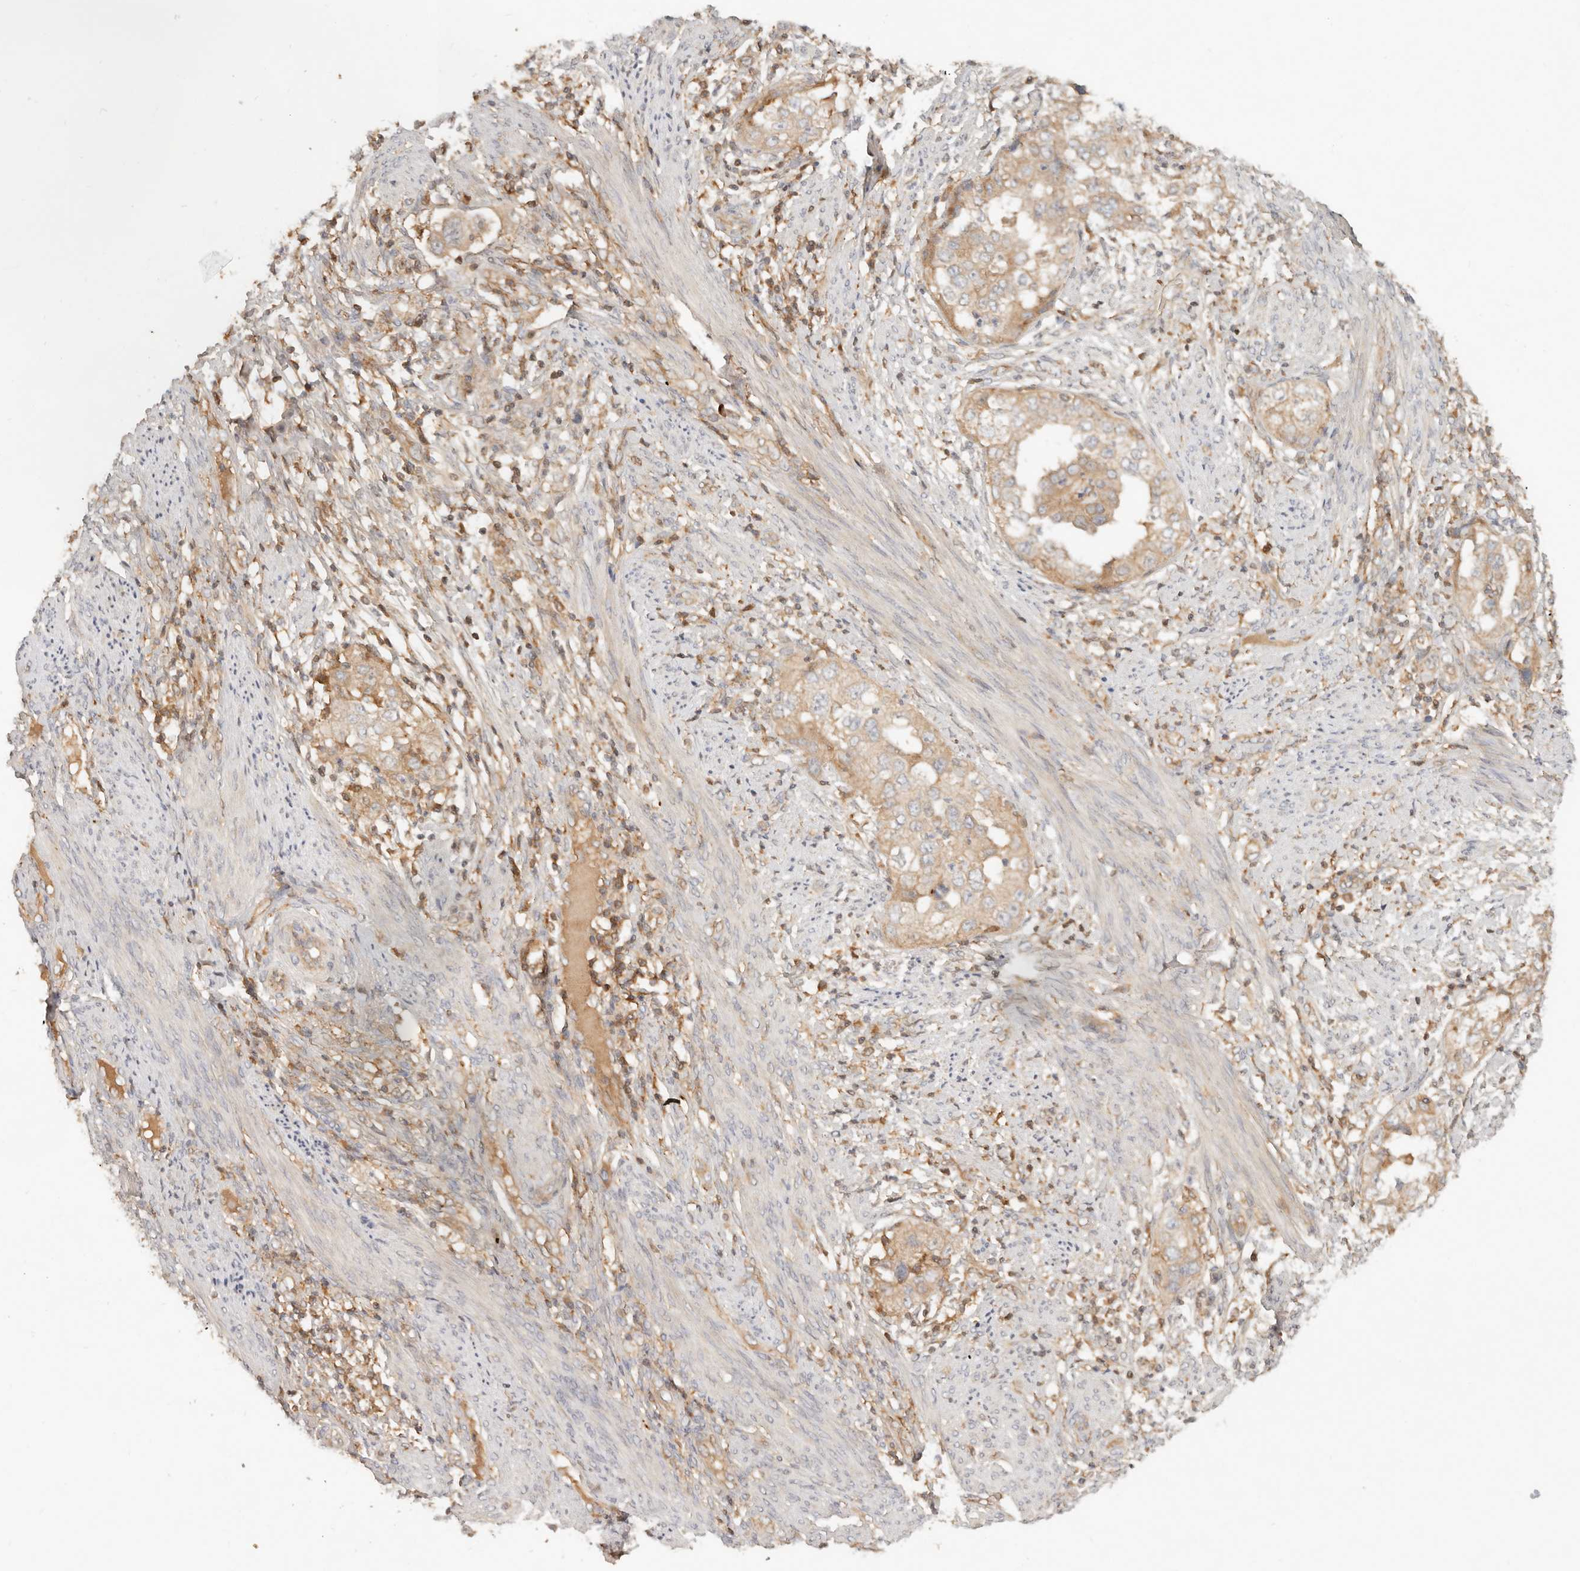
{"staining": {"intensity": "moderate", "quantity": ">75%", "location": "cytoplasmic/membranous"}, "tissue": "endometrial cancer", "cell_type": "Tumor cells", "image_type": "cancer", "snomed": [{"axis": "morphology", "description": "Adenocarcinoma, NOS"}, {"axis": "topography", "description": "Endometrium"}], "caption": "Immunohistochemical staining of human adenocarcinoma (endometrial) demonstrates moderate cytoplasmic/membranous protein positivity in about >75% of tumor cells. The staining was performed using DAB, with brown indicating positive protein expression. Nuclei are stained blue with hematoxylin.", "gene": "NECAP2", "patient": {"sex": "female", "age": 85}}